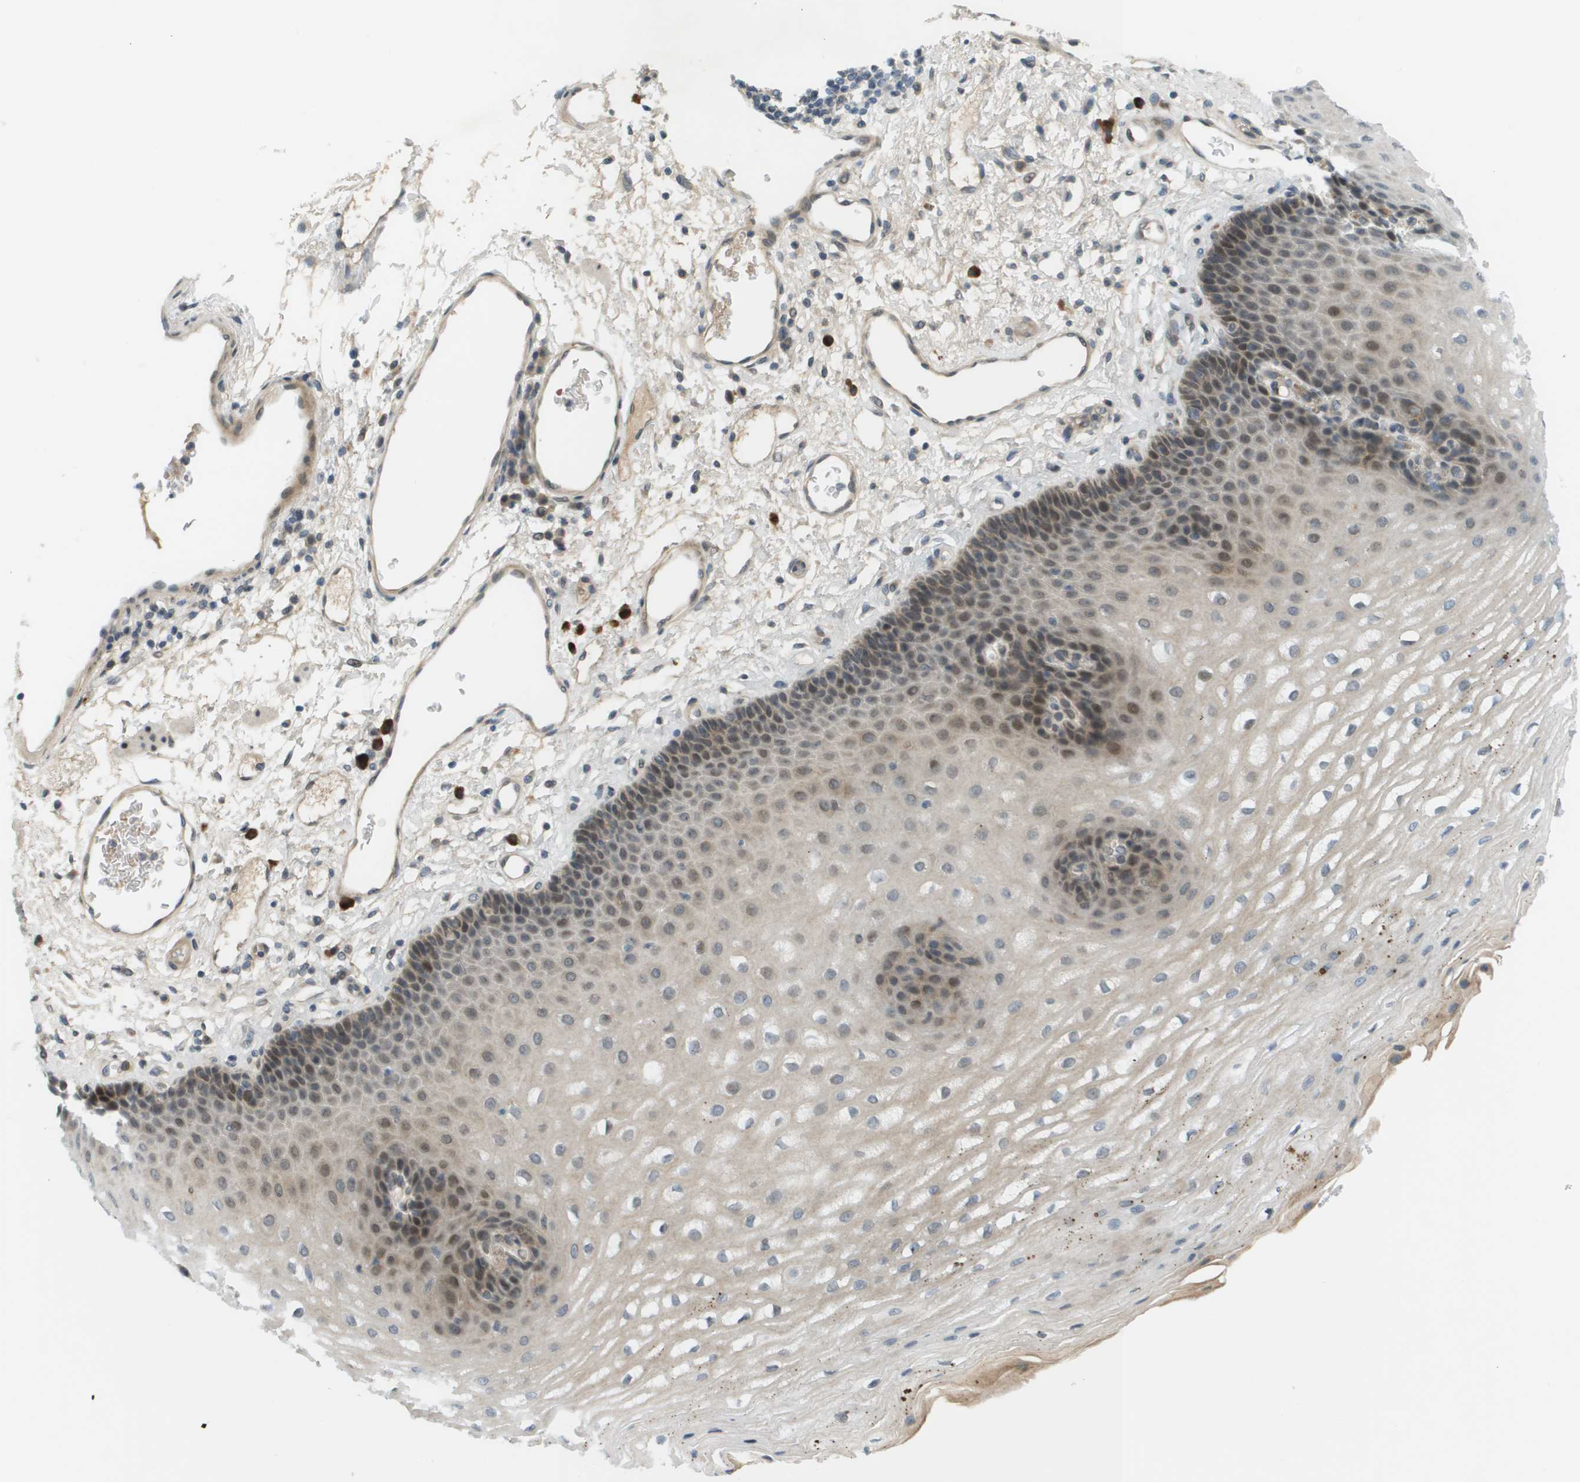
{"staining": {"intensity": "strong", "quantity": "25%-75%", "location": "nuclear"}, "tissue": "esophagus", "cell_type": "Squamous epithelial cells", "image_type": "normal", "snomed": [{"axis": "morphology", "description": "Normal tissue, NOS"}, {"axis": "topography", "description": "Esophagus"}], "caption": "A high amount of strong nuclear staining is appreciated in approximately 25%-75% of squamous epithelial cells in benign esophagus. The staining is performed using DAB brown chromogen to label protein expression. The nuclei are counter-stained blue using hematoxylin.", "gene": "CACNB4", "patient": {"sex": "male", "age": 54}}